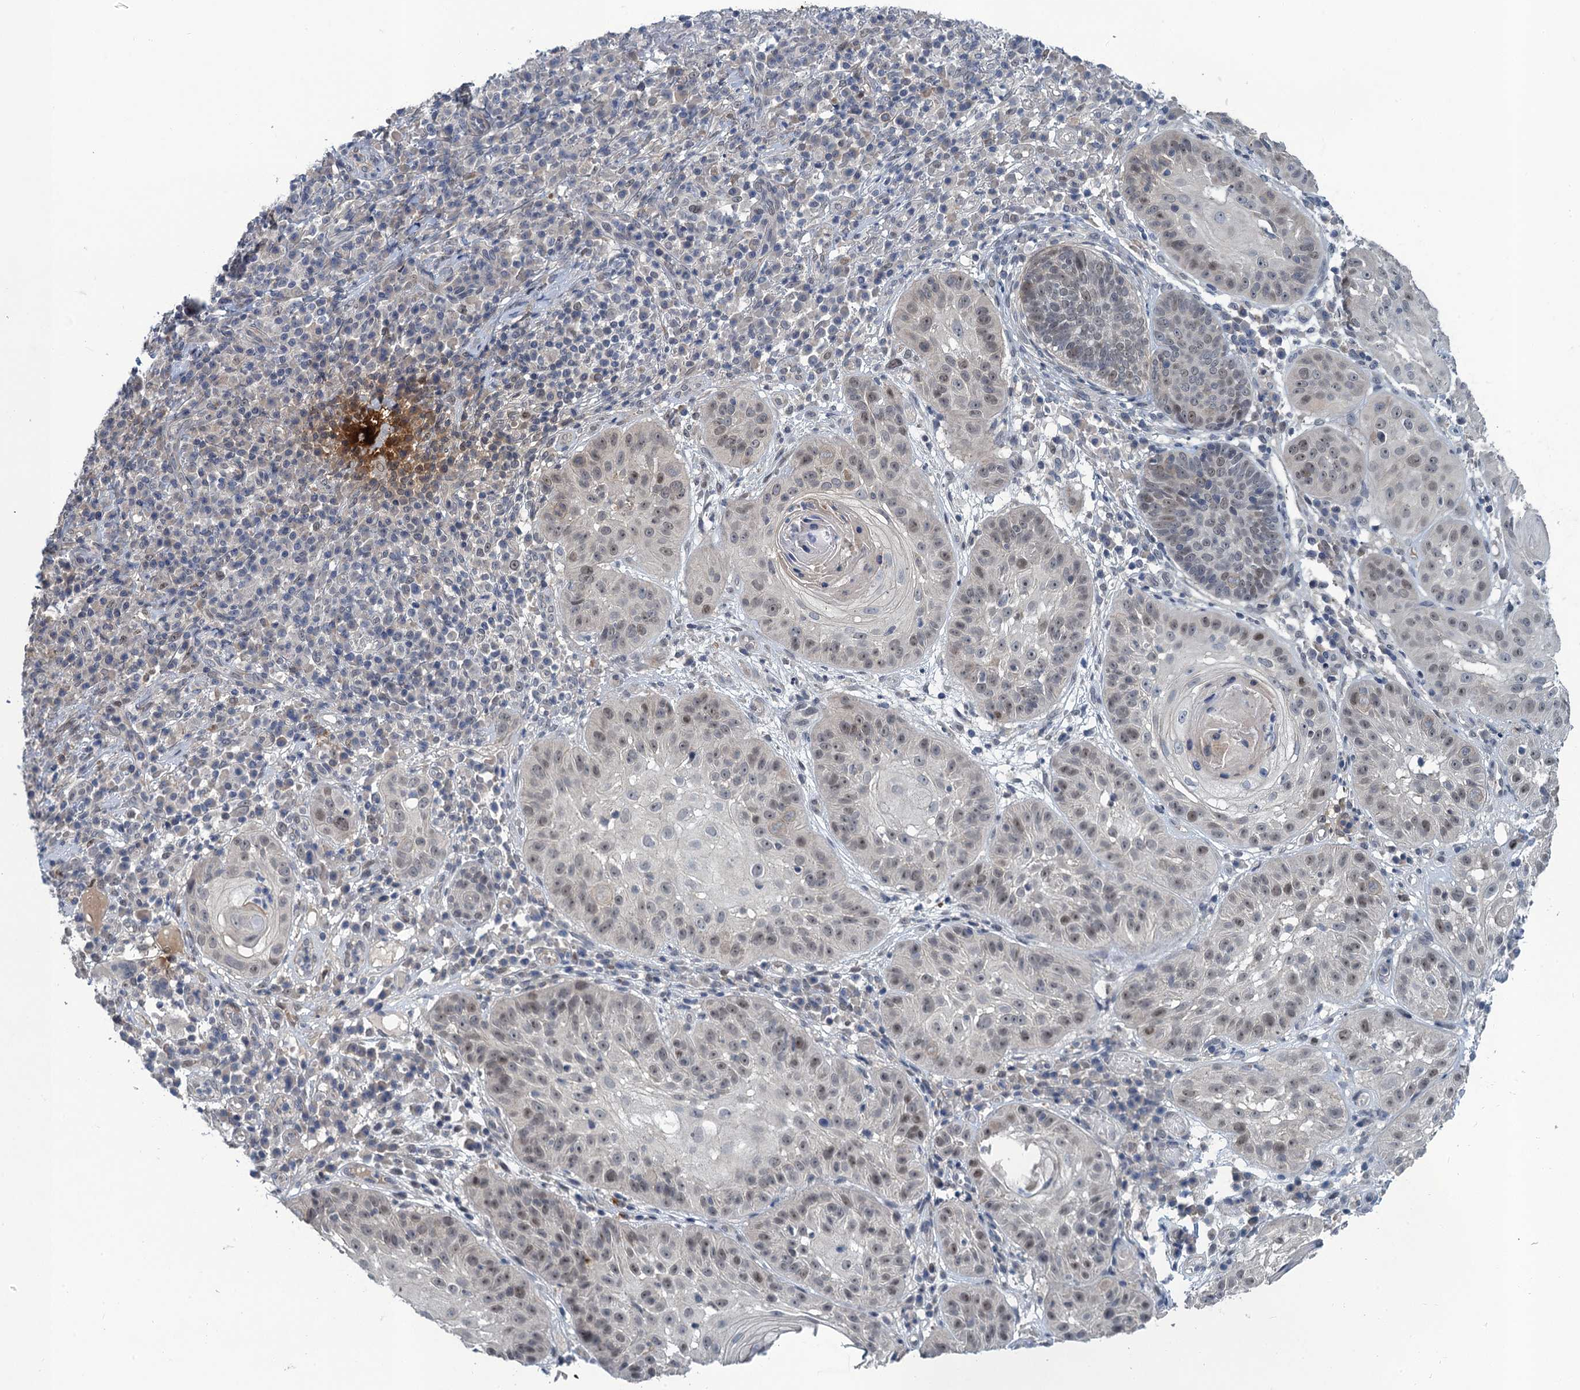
{"staining": {"intensity": "weak", "quantity": "25%-75%", "location": "nuclear"}, "tissue": "skin cancer", "cell_type": "Tumor cells", "image_type": "cancer", "snomed": [{"axis": "morphology", "description": "Normal tissue, NOS"}, {"axis": "morphology", "description": "Basal cell carcinoma"}, {"axis": "topography", "description": "Skin"}], "caption": "Basal cell carcinoma (skin) tissue demonstrates weak nuclear staining in approximately 25%-75% of tumor cells", "gene": "MRFAP1", "patient": {"sex": "male", "age": 93}}